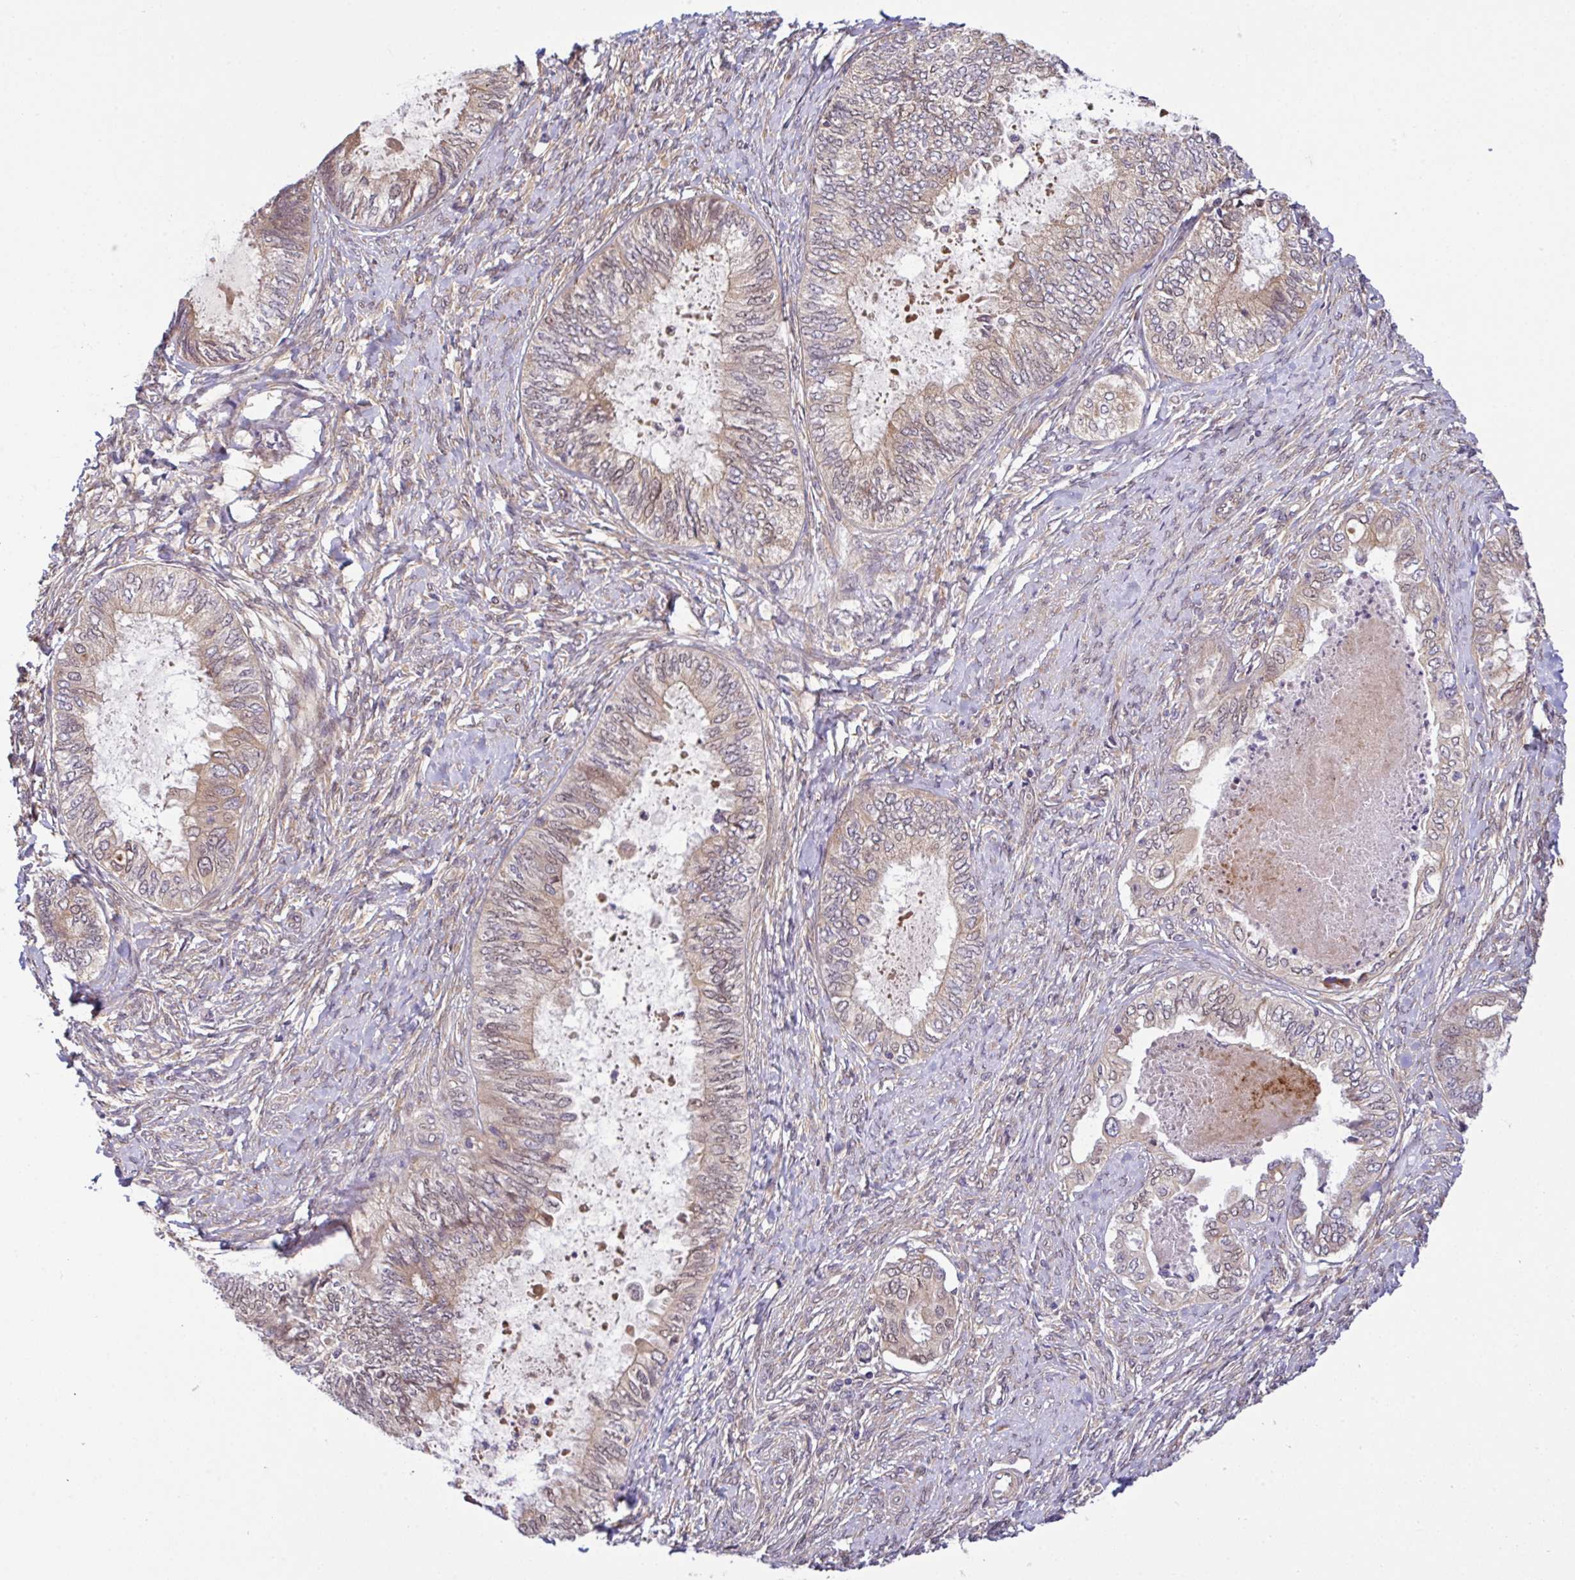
{"staining": {"intensity": "weak", "quantity": ">75%", "location": "cytoplasmic/membranous"}, "tissue": "ovarian cancer", "cell_type": "Tumor cells", "image_type": "cancer", "snomed": [{"axis": "morphology", "description": "Carcinoma, endometroid"}, {"axis": "topography", "description": "Ovary"}], "caption": "Tumor cells exhibit weak cytoplasmic/membranous positivity in approximately >75% of cells in ovarian cancer (endometroid carcinoma).", "gene": "UBE4A", "patient": {"sex": "female", "age": 70}}